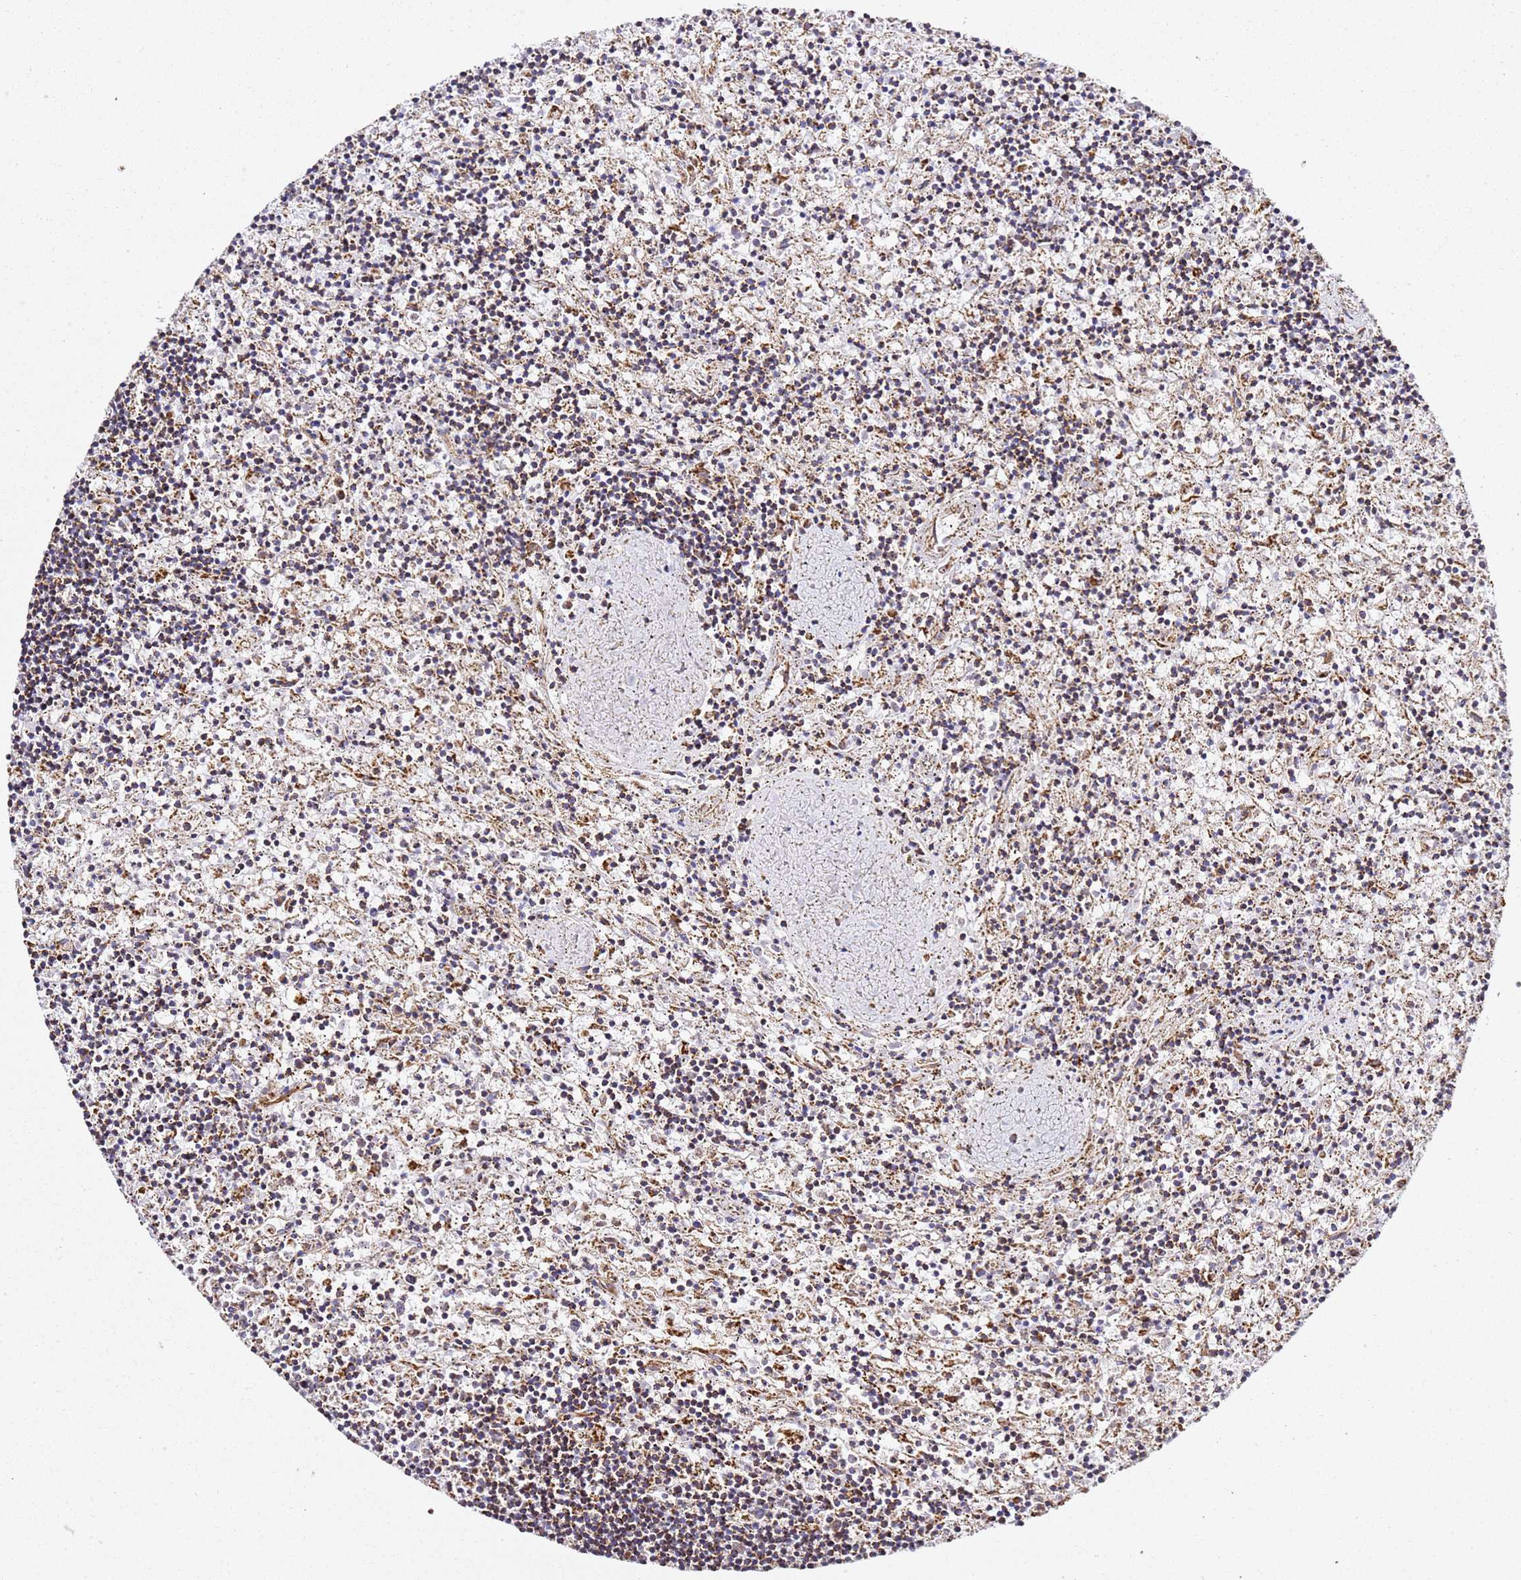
{"staining": {"intensity": "moderate", "quantity": ">75%", "location": "cytoplasmic/membranous"}, "tissue": "lymphoma", "cell_type": "Tumor cells", "image_type": "cancer", "snomed": [{"axis": "morphology", "description": "Malignant lymphoma, non-Hodgkin's type, Low grade"}, {"axis": "topography", "description": "Spleen"}], "caption": "IHC micrograph of neoplastic tissue: human low-grade malignant lymphoma, non-Hodgkin's type stained using immunohistochemistry displays medium levels of moderate protein expression localized specifically in the cytoplasmic/membranous of tumor cells, appearing as a cytoplasmic/membranous brown color.", "gene": "NDUFA3", "patient": {"sex": "male", "age": 76}}